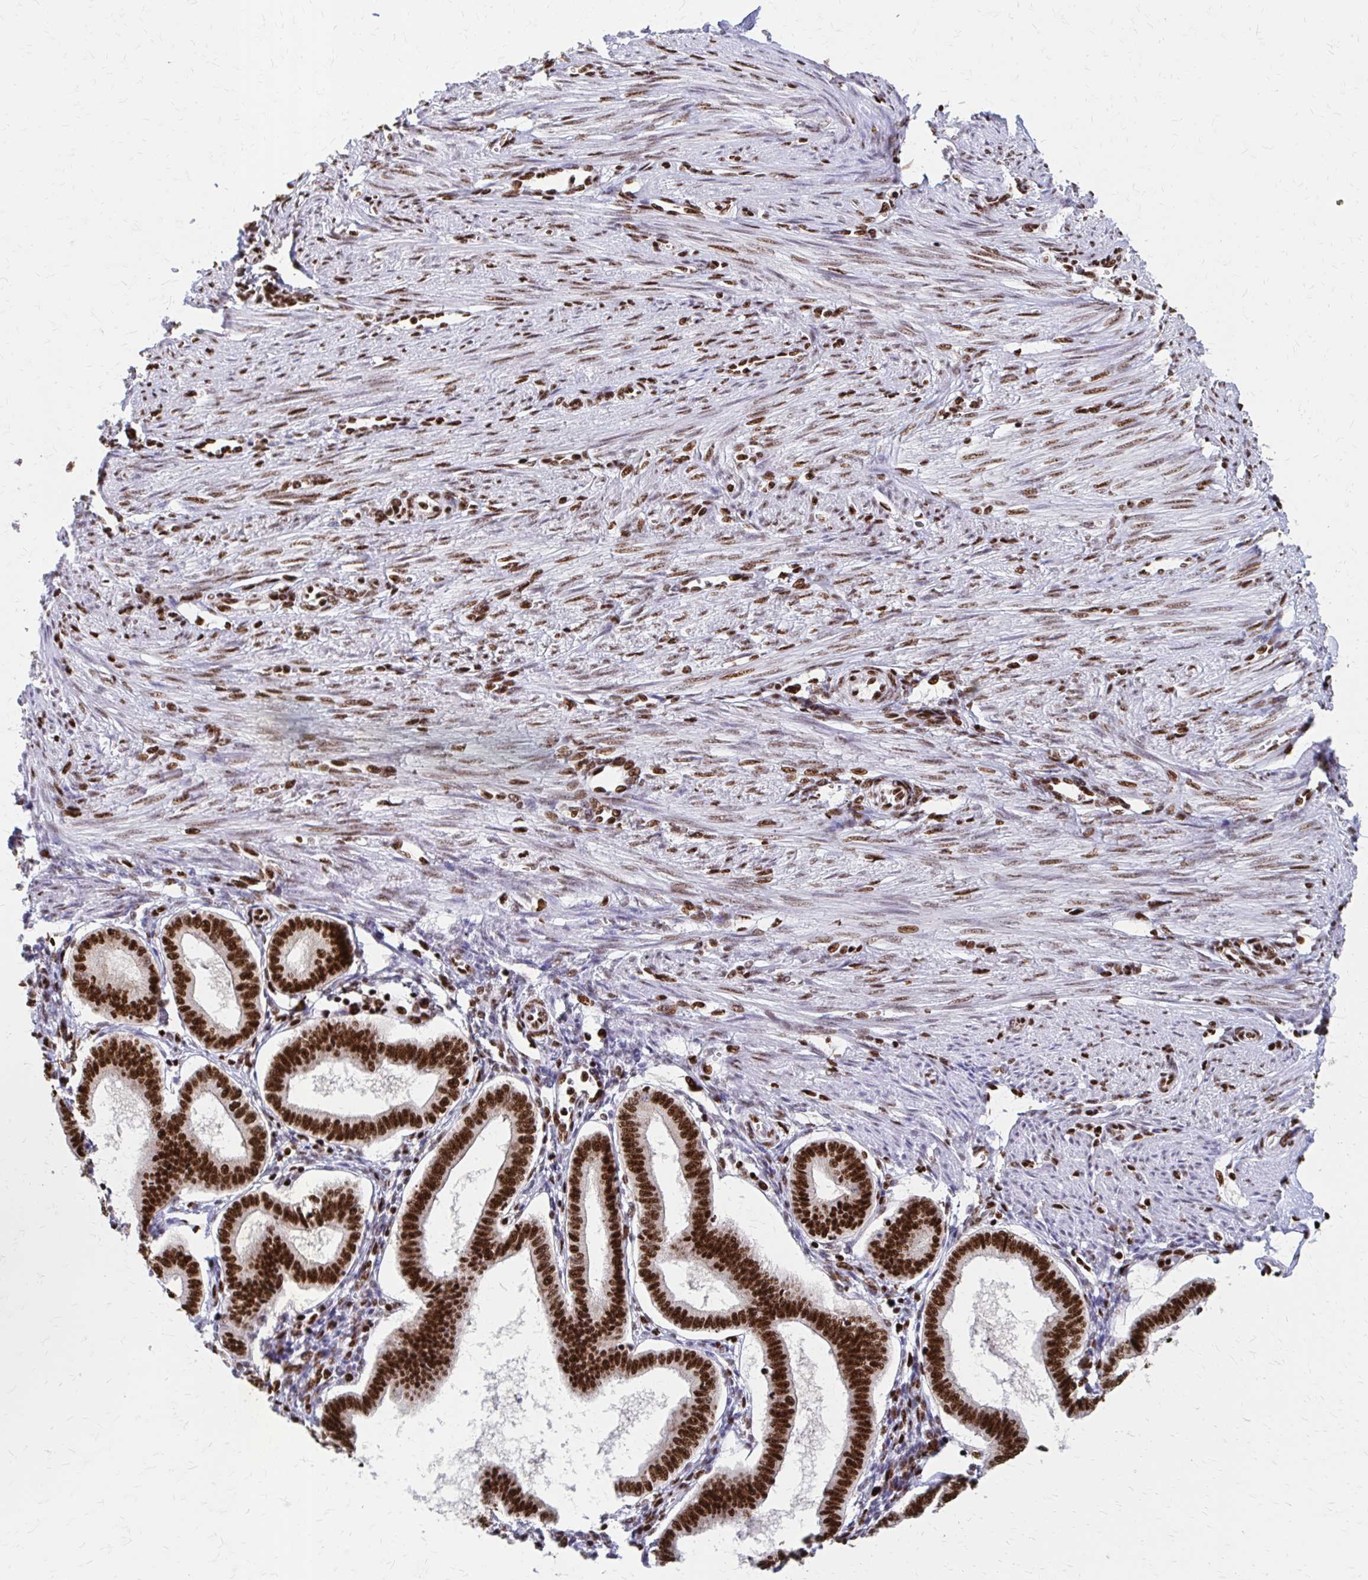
{"staining": {"intensity": "strong", "quantity": ">75%", "location": "nuclear"}, "tissue": "endometrium", "cell_type": "Cells in endometrial stroma", "image_type": "normal", "snomed": [{"axis": "morphology", "description": "Normal tissue, NOS"}, {"axis": "topography", "description": "Endometrium"}], "caption": "A high-resolution image shows immunohistochemistry staining of normal endometrium, which demonstrates strong nuclear expression in approximately >75% of cells in endometrial stroma.", "gene": "CNKSR3", "patient": {"sex": "female", "age": 24}}